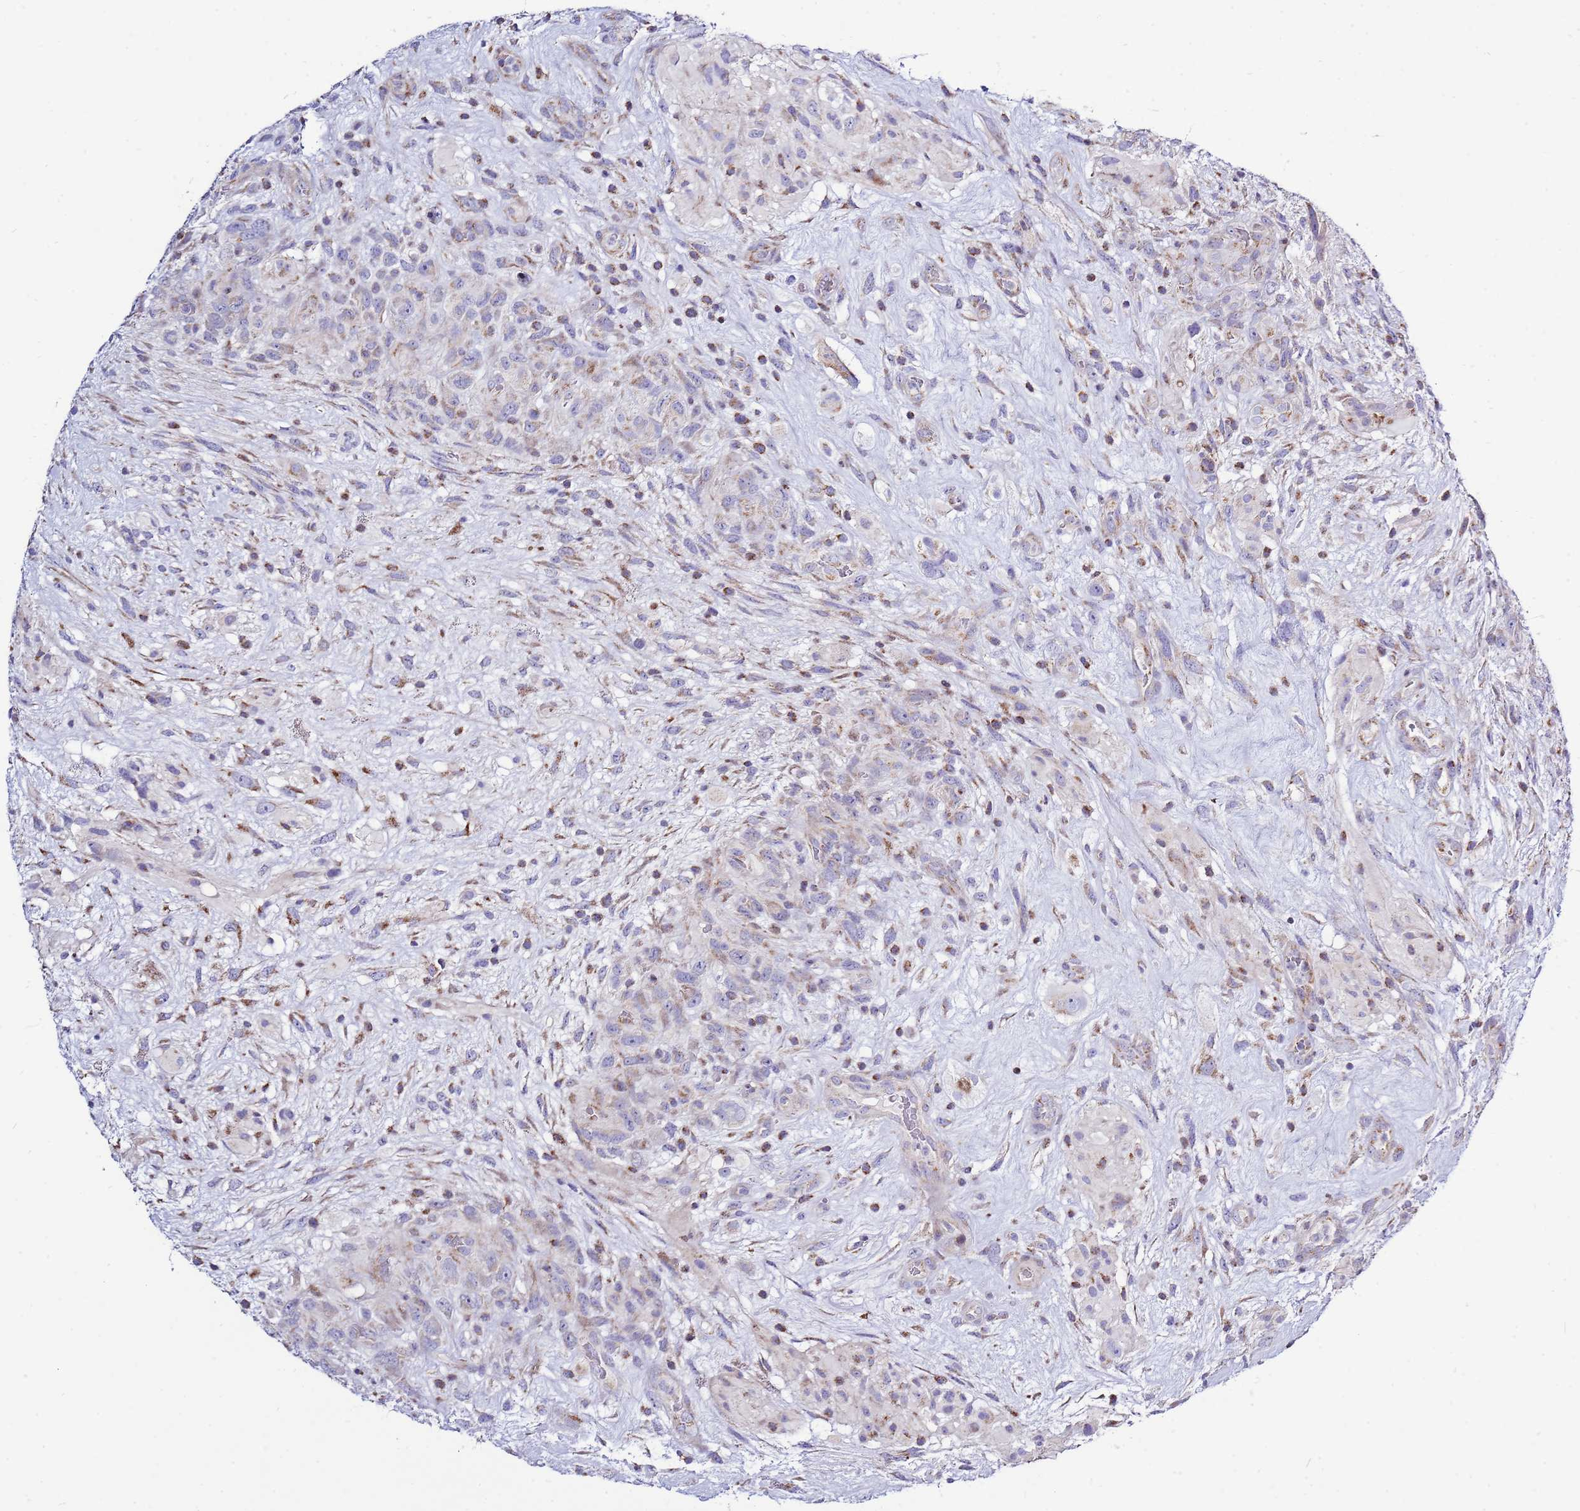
{"staining": {"intensity": "moderate", "quantity": "<25%", "location": "cytoplasmic/membranous"}, "tissue": "glioma", "cell_type": "Tumor cells", "image_type": "cancer", "snomed": [{"axis": "morphology", "description": "Glioma, malignant, High grade"}, {"axis": "topography", "description": "Brain"}], "caption": "The micrograph exhibits staining of malignant glioma (high-grade), revealing moderate cytoplasmic/membranous protein positivity (brown color) within tumor cells.", "gene": "IGF1R", "patient": {"sex": "male", "age": 61}}